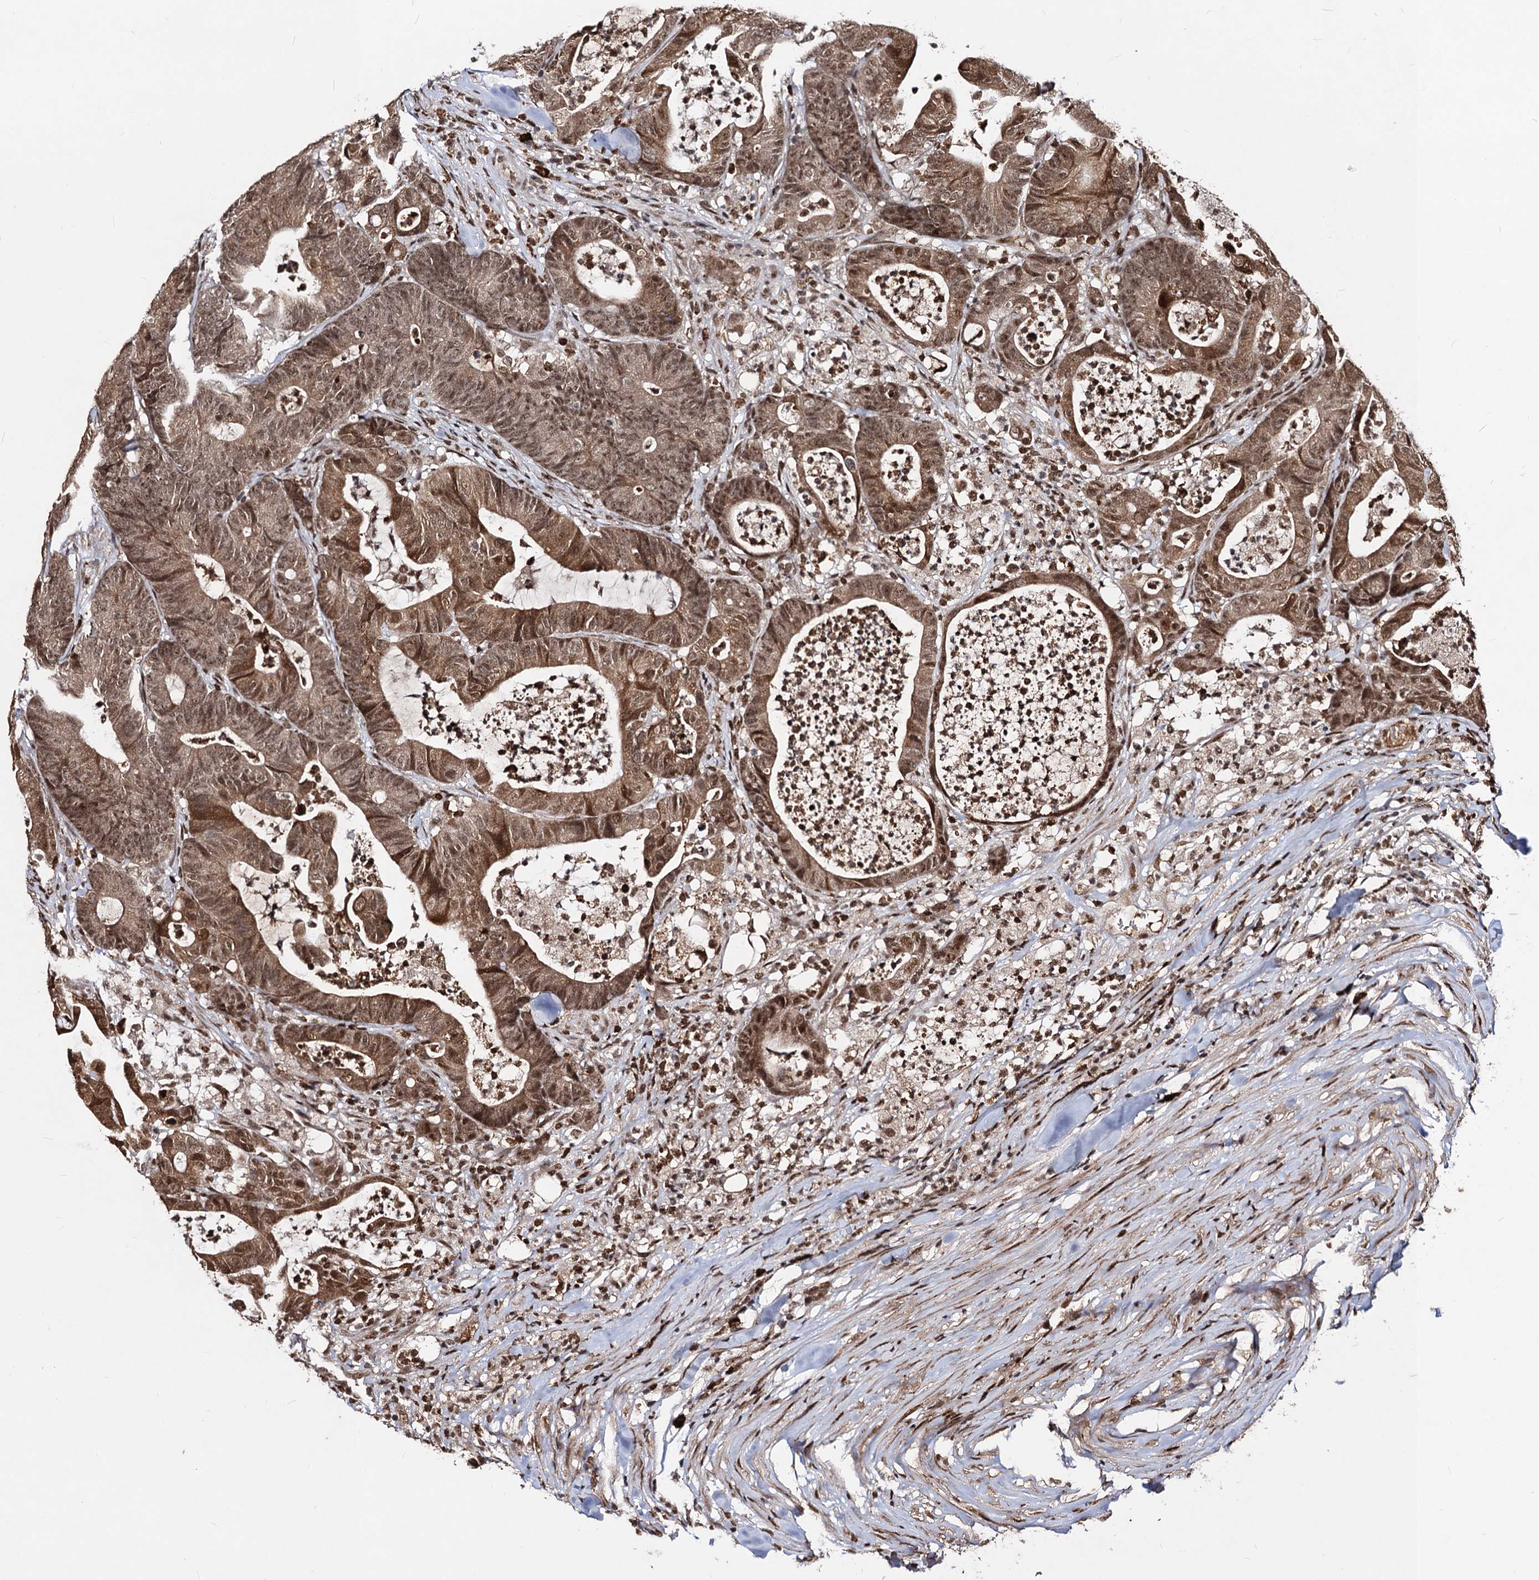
{"staining": {"intensity": "moderate", "quantity": ">75%", "location": "cytoplasmic/membranous,nuclear"}, "tissue": "colorectal cancer", "cell_type": "Tumor cells", "image_type": "cancer", "snomed": [{"axis": "morphology", "description": "Adenocarcinoma, NOS"}, {"axis": "topography", "description": "Colon"}], "caption": "This histopathology image shows colorectal cancer (adenocarcinoma) stained with immunohistochemistry (IHC) to label a protein in brown. The cytoplasmic/membranous and nuclear of tumor cells show moderate positivity for the protein. Nuclei are counter-stained blue.", "gene": "SFSWAP", "patient": {"sex": "female", "age": 84}}